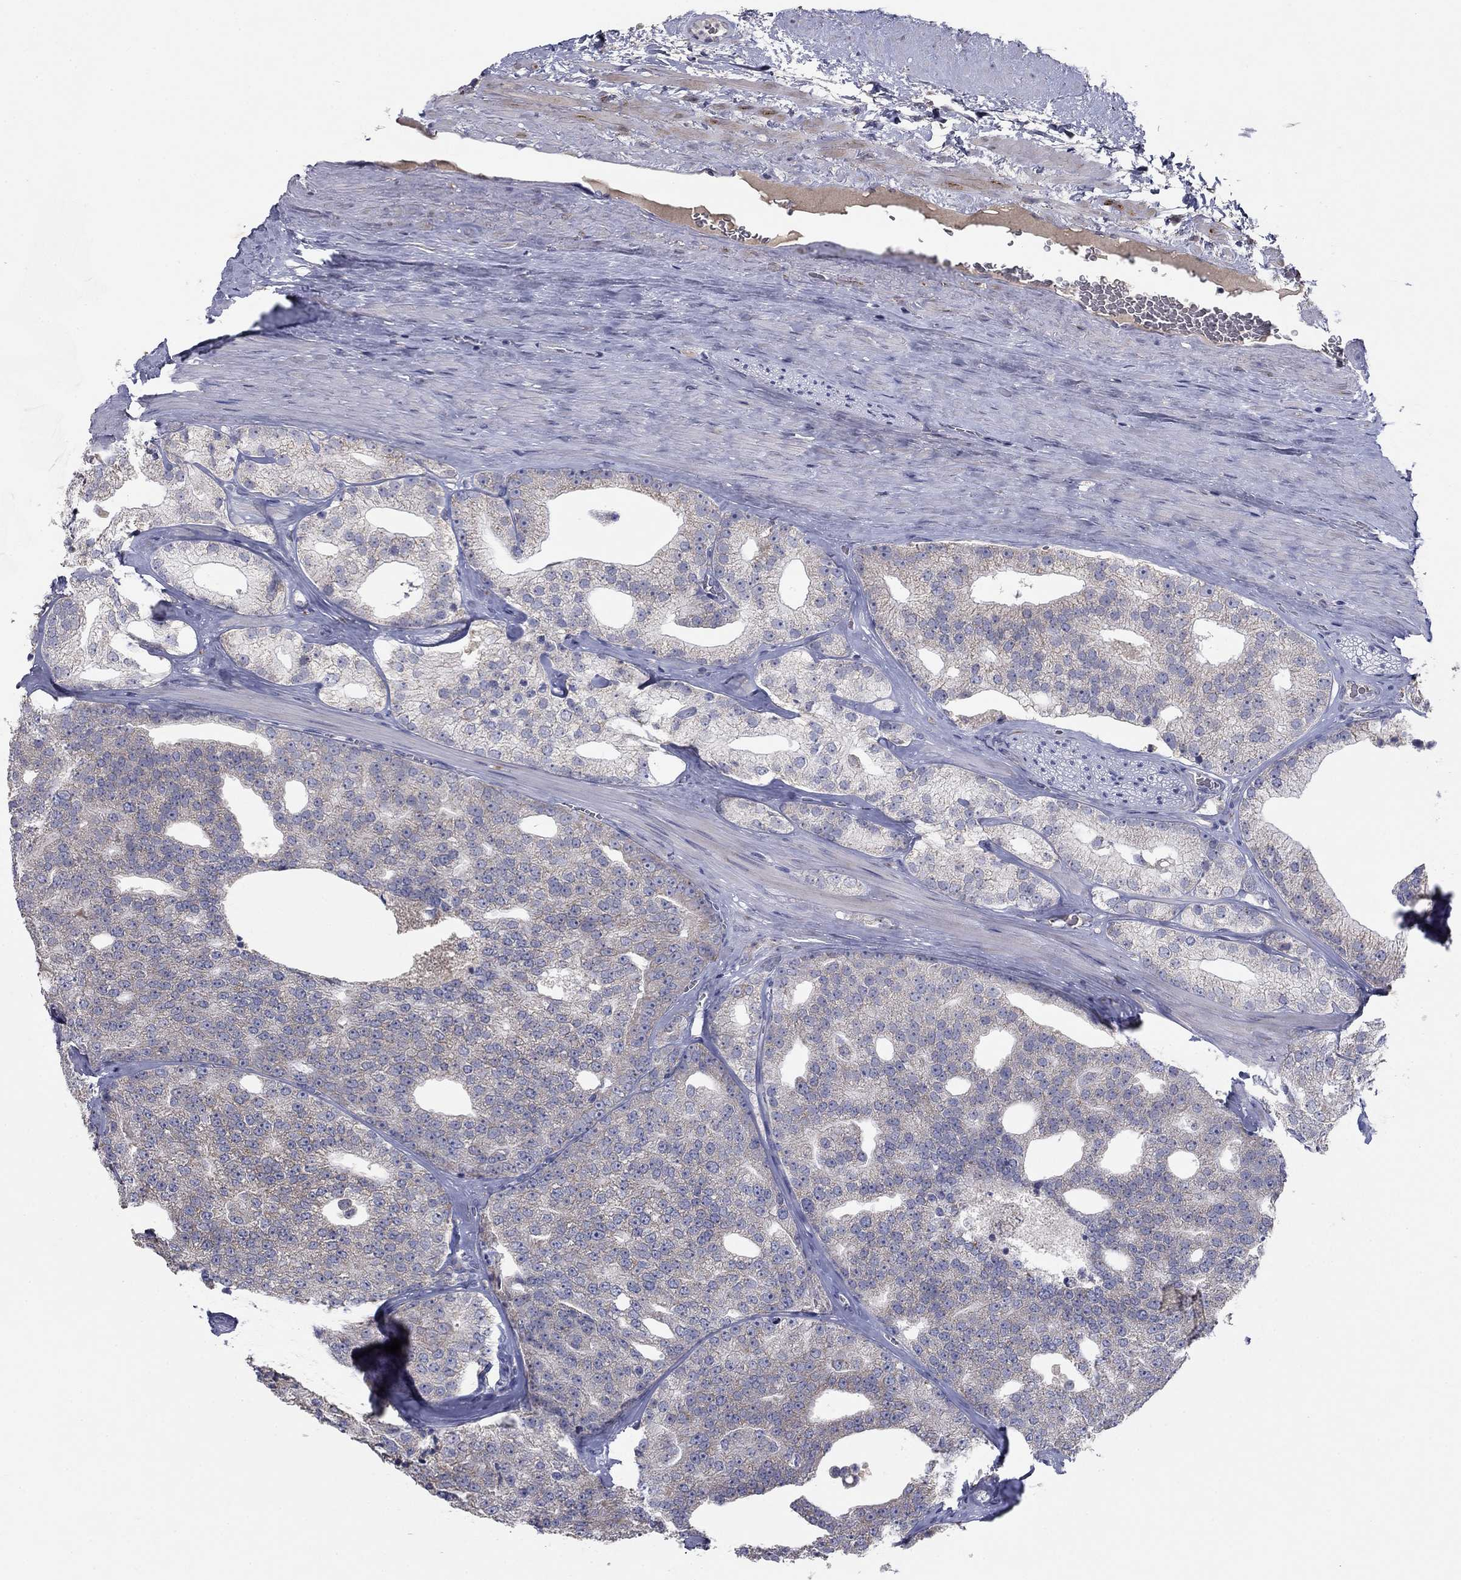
{"staining": {"intensity": "negative", "quantity": "none", "location": "none"}, "tissue": "prostate cancer", "cell_type": "Tumor cells", "image_type": "cancer", "snomed": [{"axis": "morphology", "description": "Adenocarcinoma, NOS"}, {"axis": "topography", "description": "Prostate and seminal vesicle, NOS"}], "caption": "Immunohistochemical staining of human adenocarcinoma (prostate) demonstrates no significant positivity in tumor cells. The staining is performed using DAB brown chromogen with nuclei counter-stained in using hematoxylin.", "gene": "PTGDS", "patient": {"sex": "male", "age": 62}}